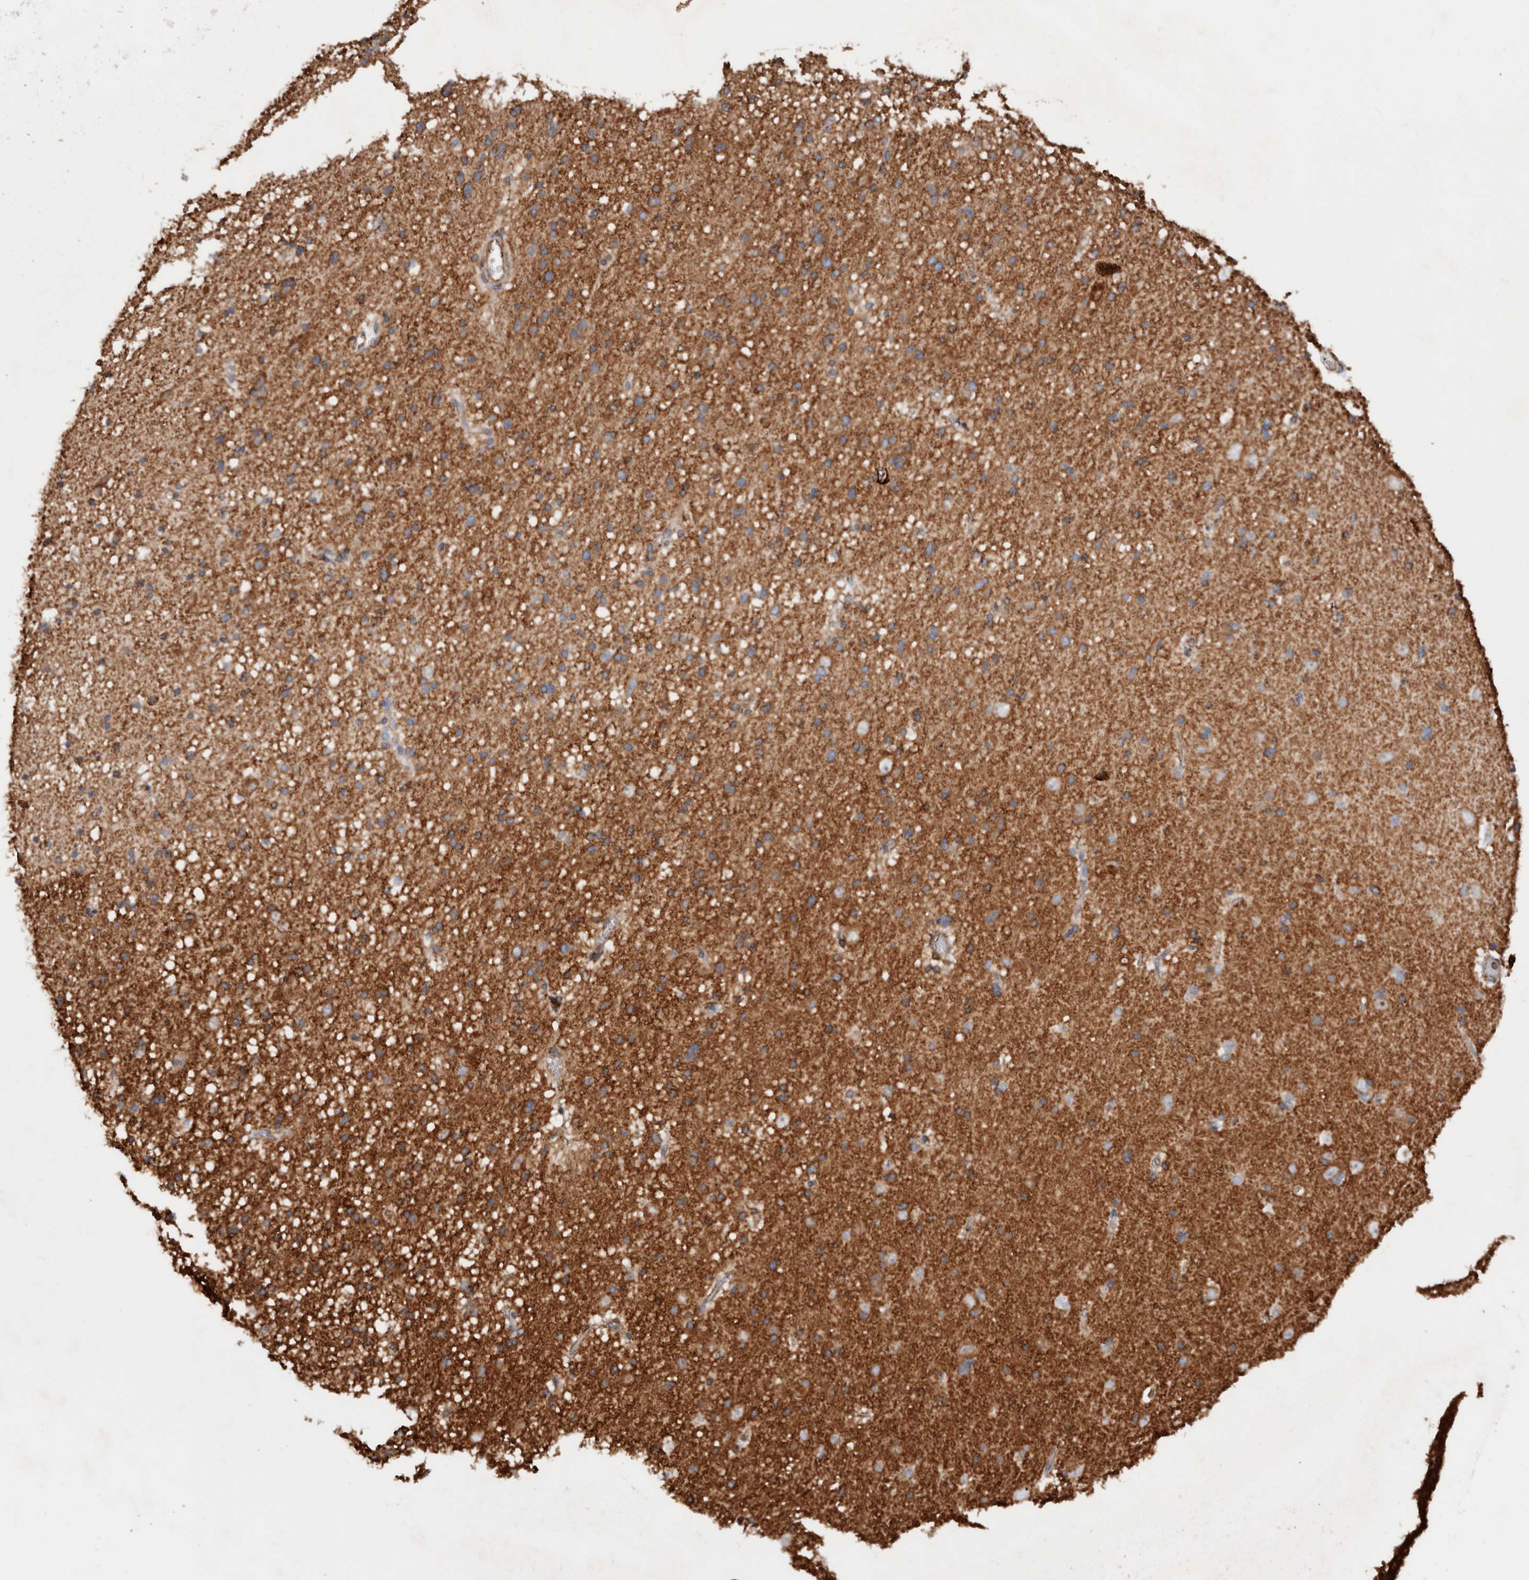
{"staining": {"intensity": "weak", "quantity": ">75%", "location": "cytoplasmic/membranous"}, "tissue": "cerebral cortex", "cell_type": "Endothelial cells", "image_type": "normal", "snomed": [{"axis": "morphology", "description": "Normal tissue, NOS"}, {"axis": "topography", "description": "Cerebral cortex"}], "caption": "Immunohistochemical staining of unremarkable human cerebral cortex displays low levels of weak cytoplasmic/membranous positivity in approximately >75% of endothelial cells.", "gene": "PTPN22", "patient": {"sex": "male", "age": 34}}